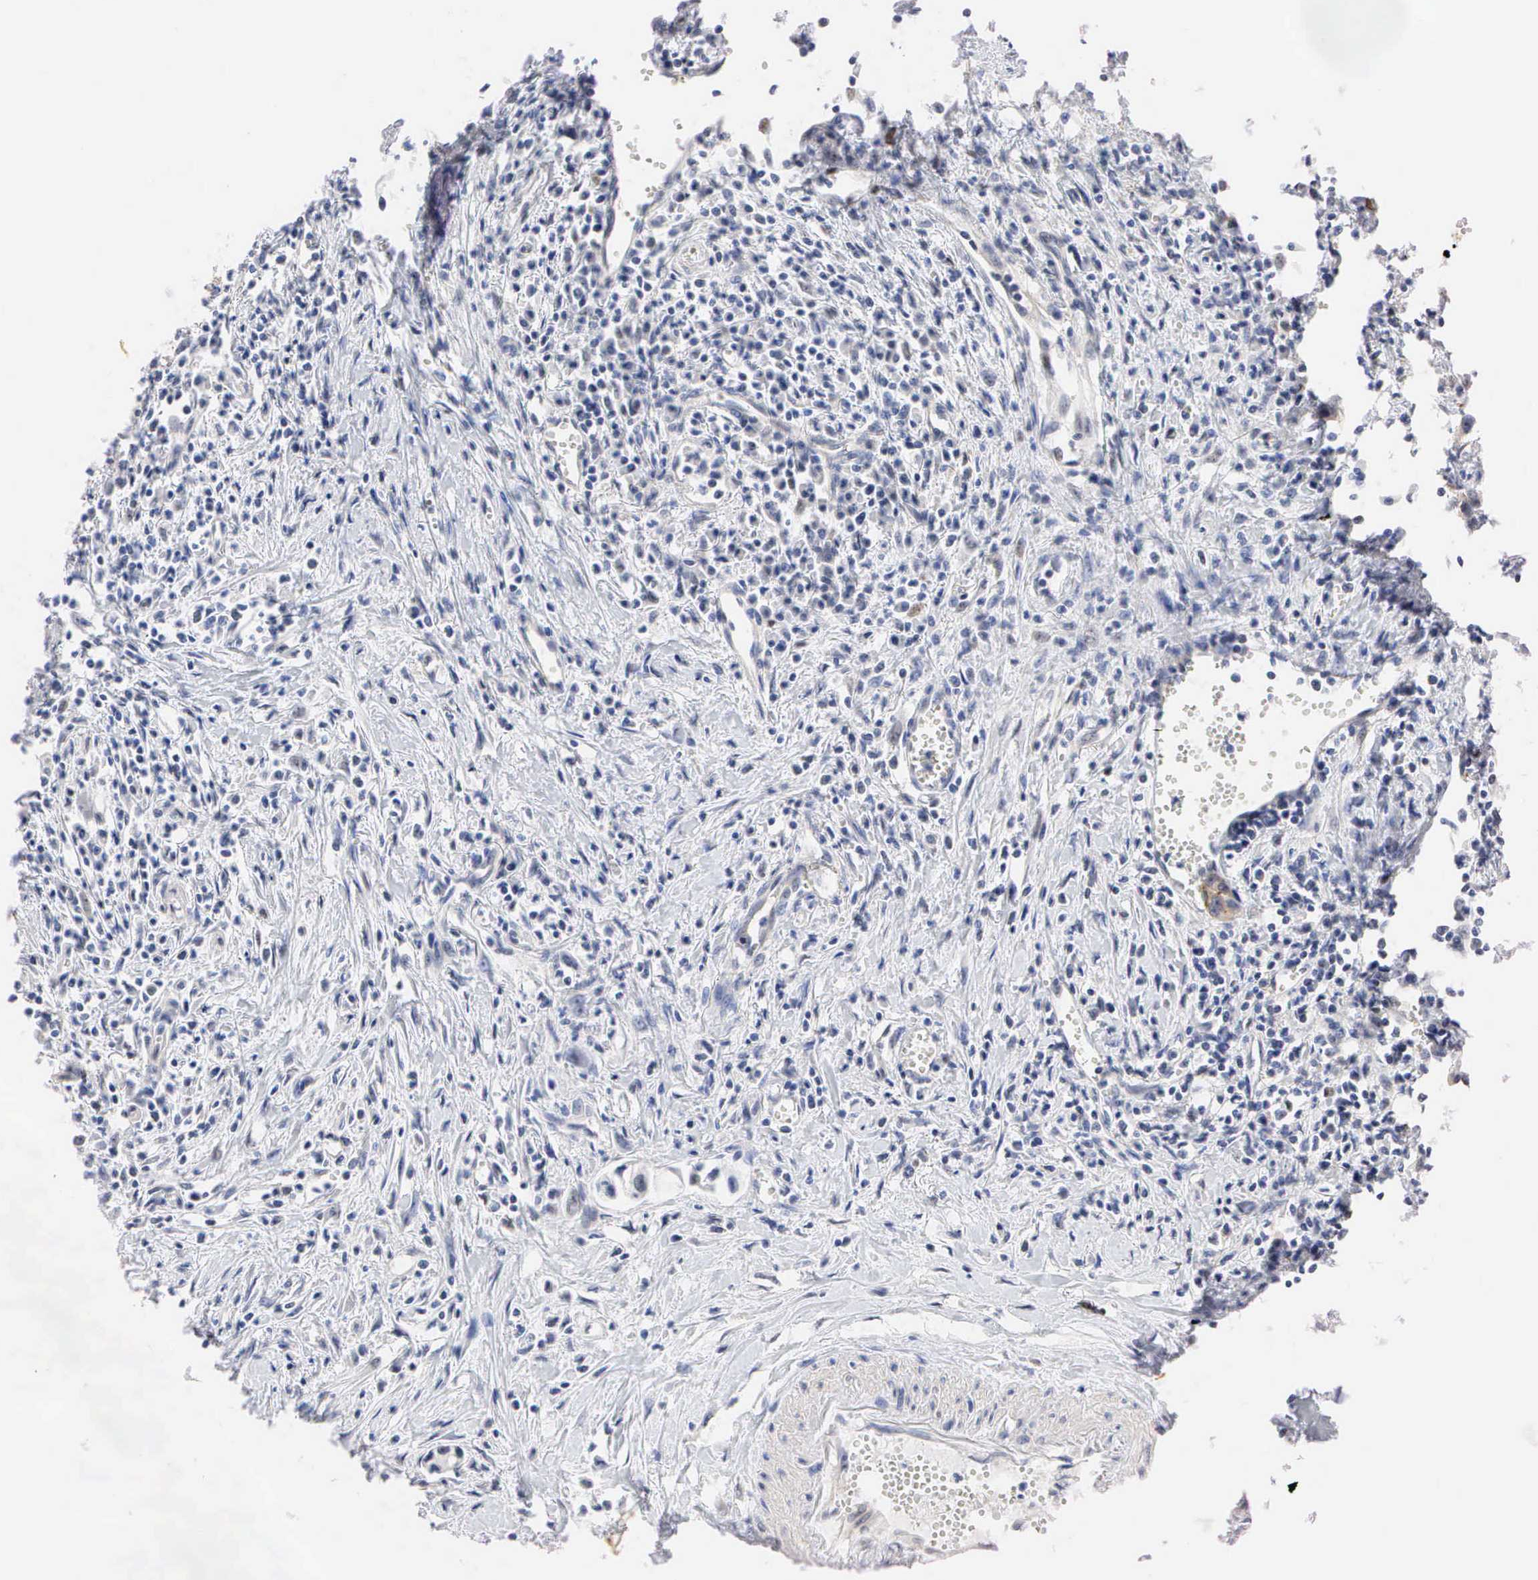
{"staining": {"intensity": "moderate", "quantity": "25%-75%", "location": "cytoplasmic/membranous"}, "tissue": "urothelial cancer", "cell_type": "Tumor cells", "image_type": "cancer", "snomed": [{"axis": "morphology", "description": "Urothelial carcinoma, High grade"}, {"axis": "topography", "description": "Urinary bladder"}], "caption": "High-grade urothelial carcinoma stained with a brown dye exhibits moderate cytoplasmic/membranous positive expression in about 25%-75% of tumor cells.", "gene": "PGR", "patient": {"sex": "male", "age": 66}}